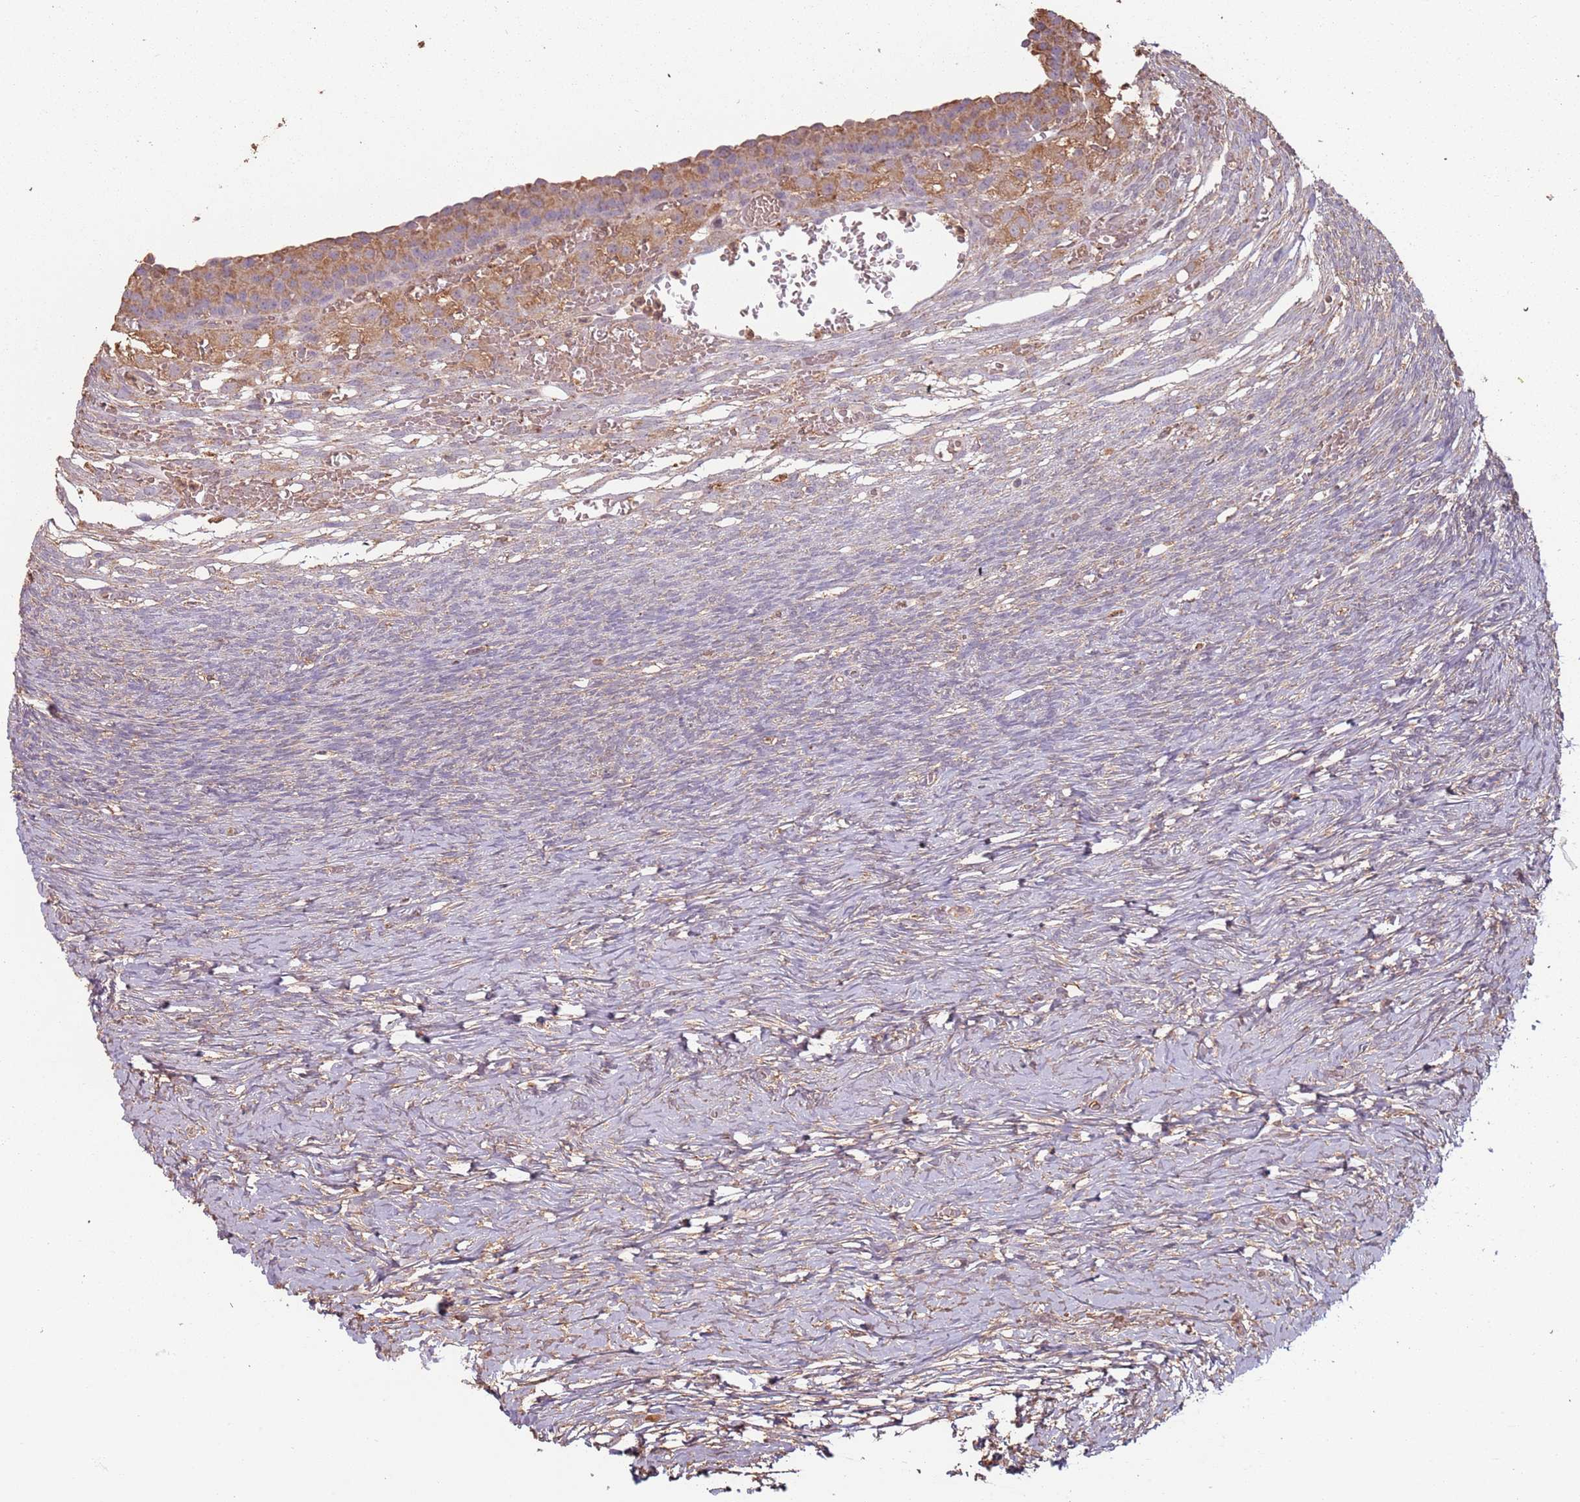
{"staining": {"intensity": "weak", "quantity": "<25%", "location": "cytoplasmic/membranous"}, "tissue": "ovary", "cell_type": "Ovarian stroma cells", "image_type": "normal", "snomed": [{"axis": "morphology", "description": "Normal tissue, NOS"}, {"axis": "topography", "description": "Ovary"}], "caption": "Immunohistochemistry of normal human ovary exhibits no staining in ovarian stroma cells. The staining was performed using DAB (3,3'-diaminobenzidine) to visualize the protein expression in brown, while the nuclei were stained in blue with hematoxylin (Magnification: 20x).", "gene": "ATOSB", "patient": {"sex": "female", "age": 39}}